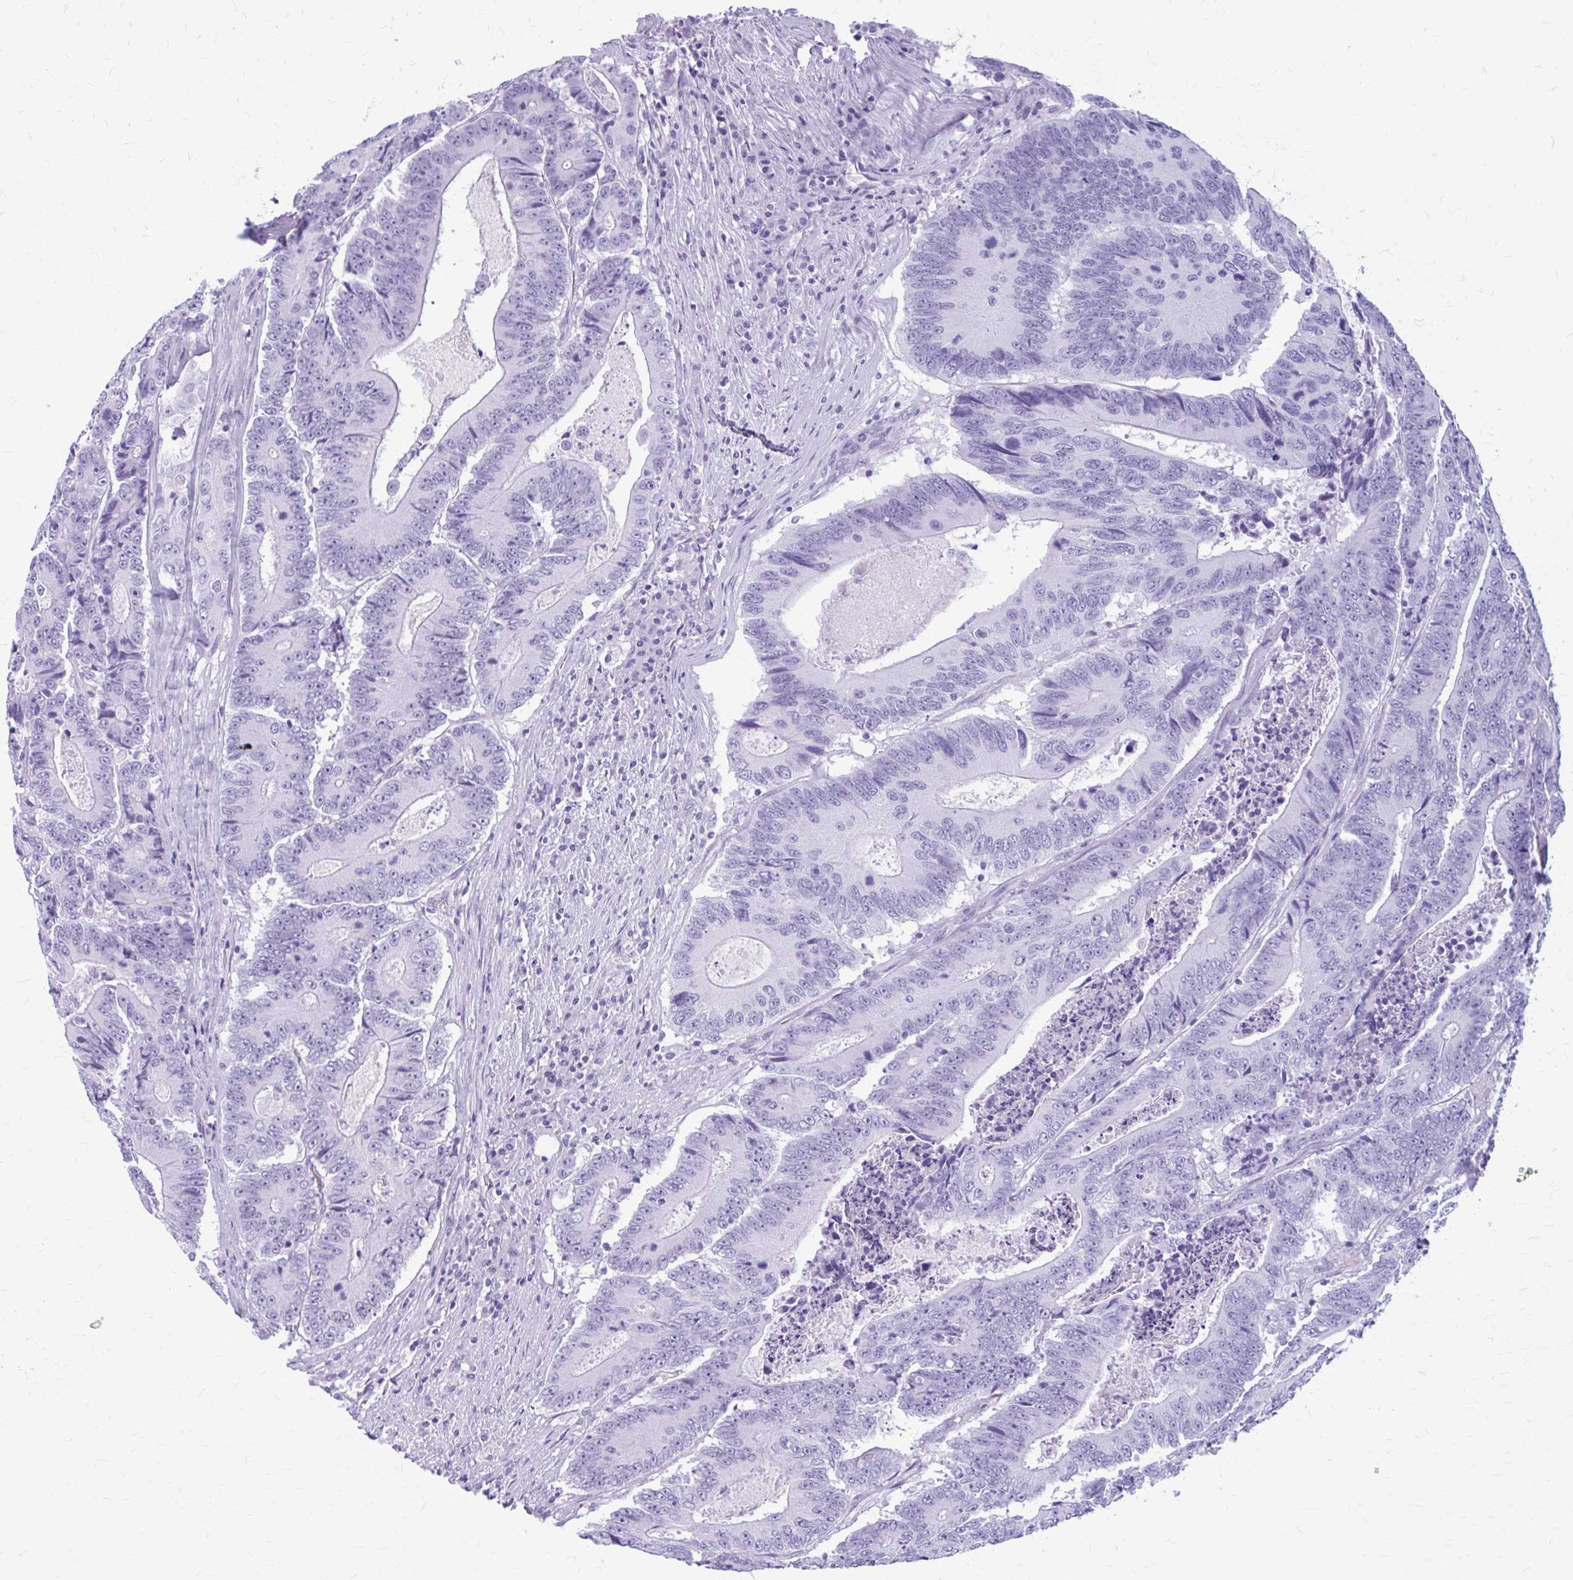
{"staining": {"intensity": "negative", "quantity": "none", "location": "none"}, "tissue": "colorectal cancer", "cell_type": "Tumor cells", "image_type": "cancer", "snomed": [{"axis": "morphology", "description": "Adenocarcinoma, NOS"}, {"axis": "topography", "description": "Colon"}], "caption": "Tumor cells show no significant staining in adenocarcinoma (colorectal). The staining was performed using DAB (3,3'-diaminobenzidine) to visualize the protein expression in brown, while the nuclei were stained in blue with hematoxylin (Magnification: 20x).", "gene": "KLHDC7A", "patient": {"sex": "male", "age": 83}}